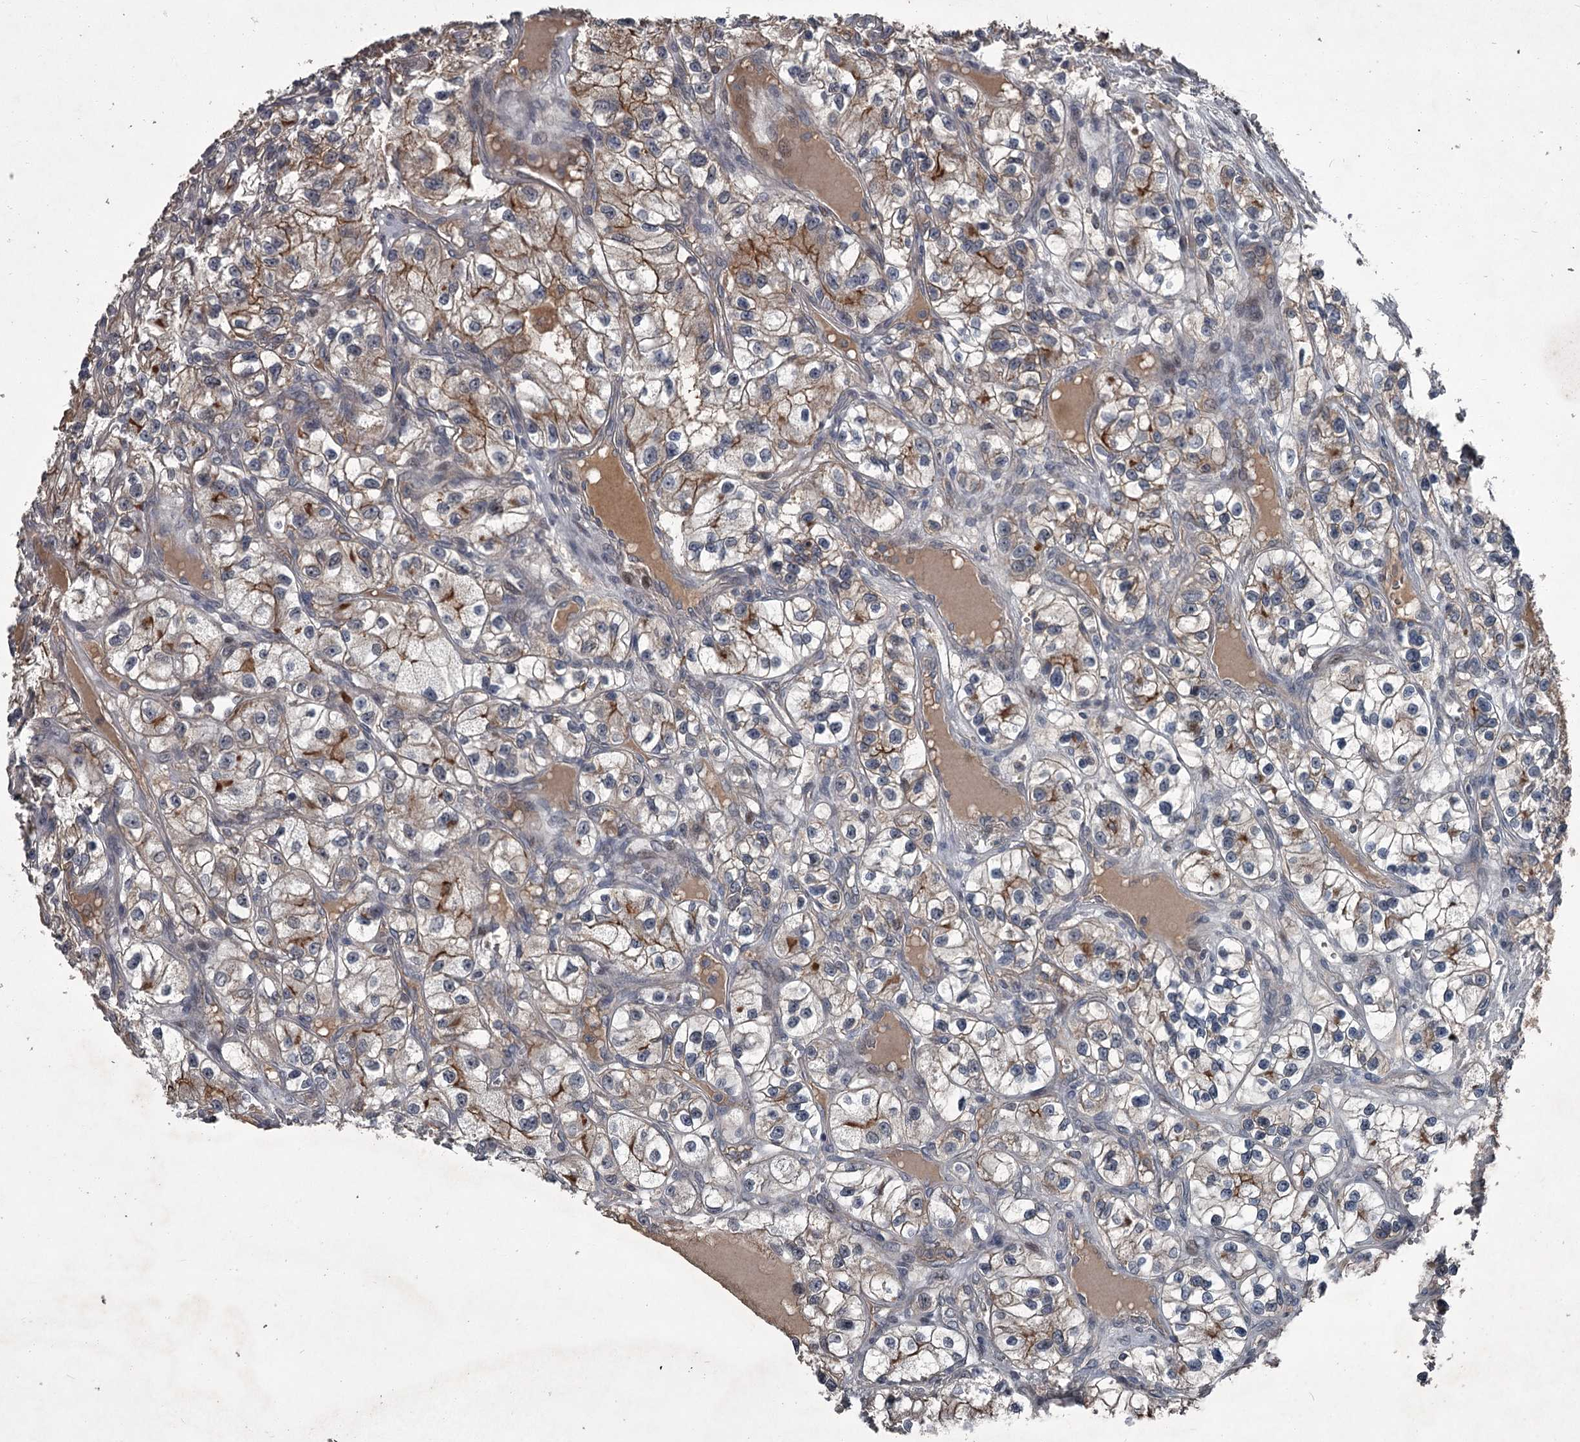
{"staining": {"intensity": "weak", "quantity": ">75%", "location": "cytoplasmic/membranous"}, "tissue": "renal cancer", "cell_type": "Tumor cells", "image_type": "cancer", "snomed": [{"axis": "morphology", "description": "Adenocarcinoma, NOS"}, {"axis": "topography", "description": "Kidney"}], "caption": "High-power microscopy captured an IHC micrograph of renal cancer, revealing weak cytoplasmic/membranous expression in about >75% of tumor cells. Using DAB (brown) and hematoxylin (blue) stains, captured at high magnification using brightfield microscopy.", "gene": "FLVCR2", "patient": {"sex": "female", "age": 57}}